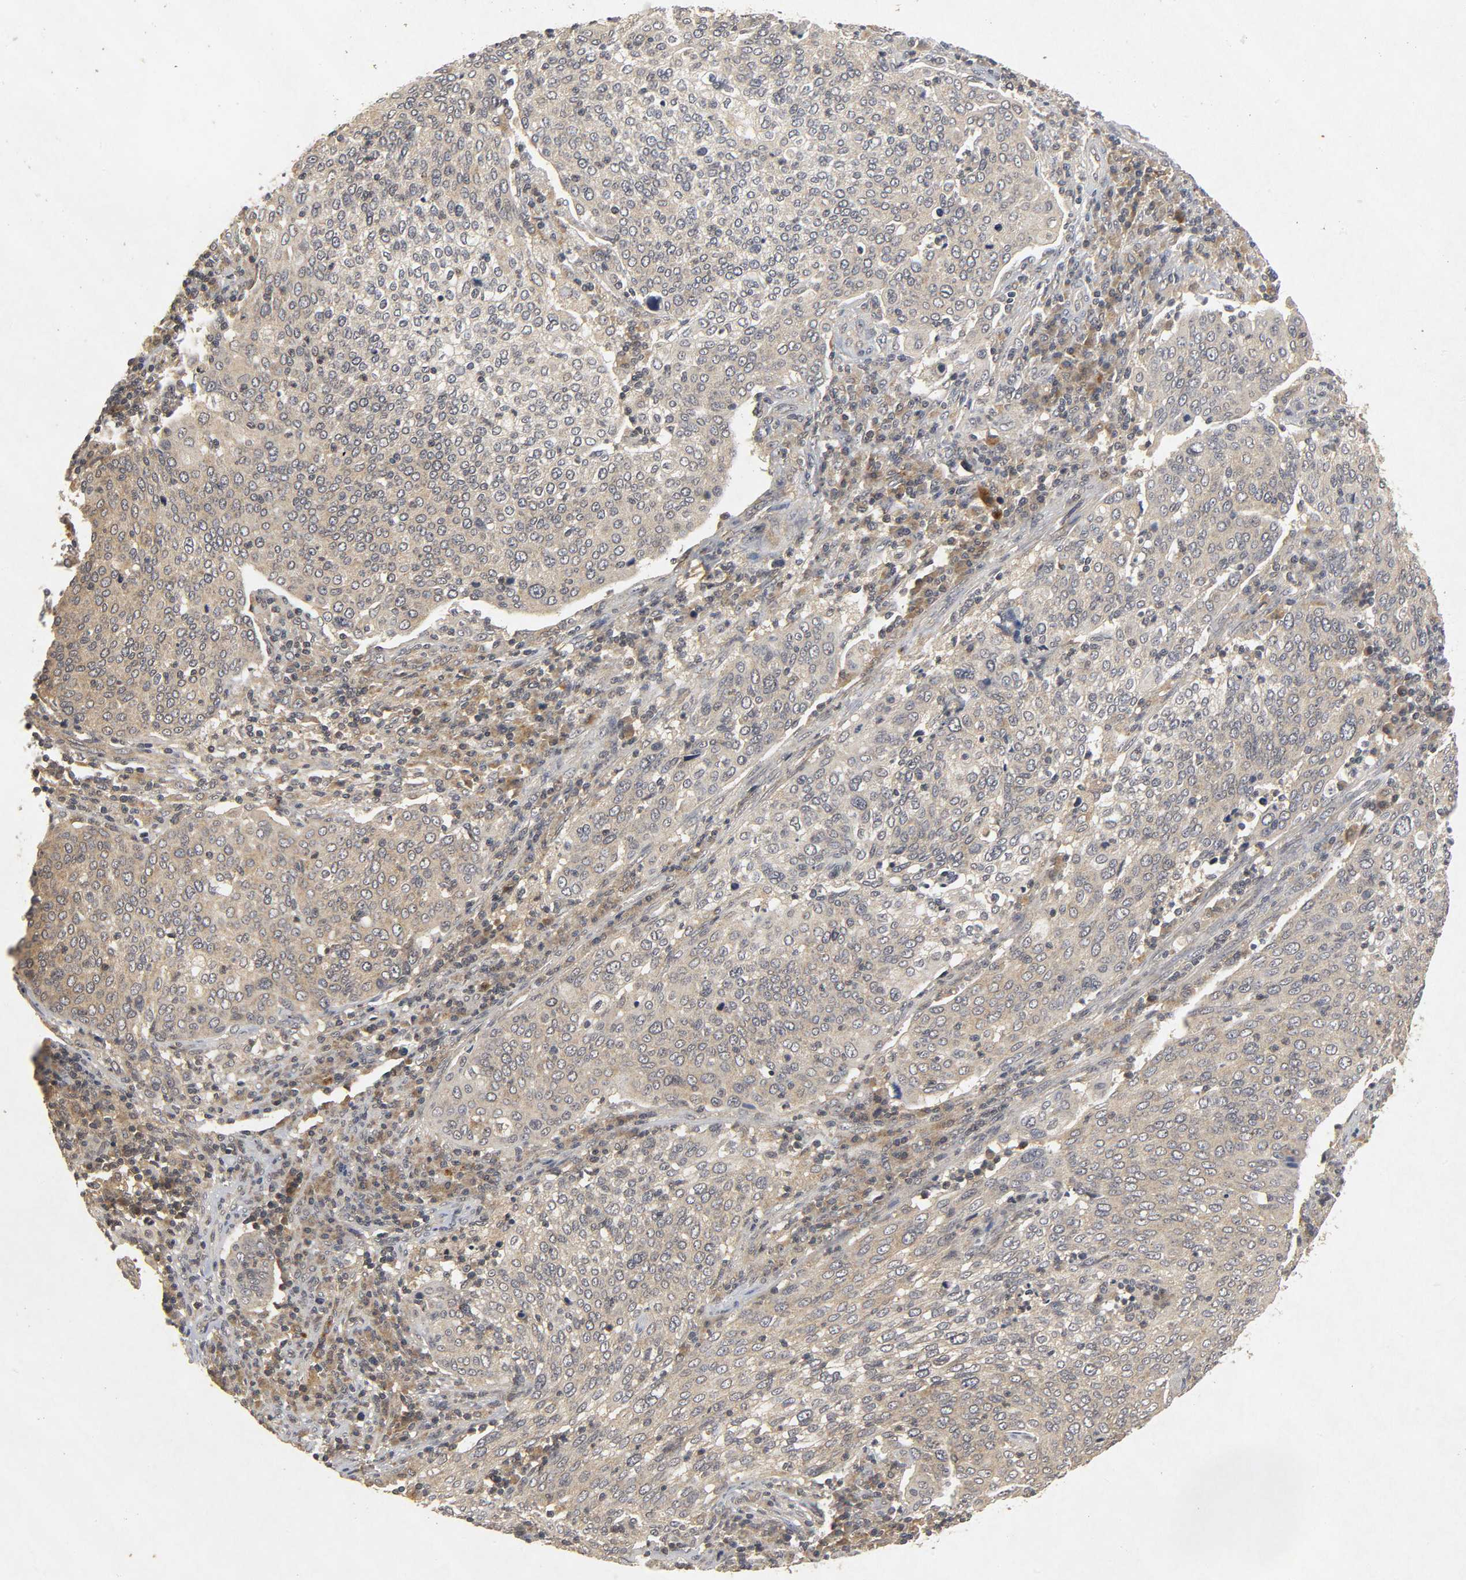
{"staining": {"intensity": "weak", "quantity": "25%-75%", "location": "cytoplasmic/membranous"}, "tissue": "cervical cancer", "cell_type": "Tumor cells", "image_type": "cancer", "snomed": [{"axis": "morphology", "description": "Squamous cell carcinoma, NOS"}, {"axis": "topography", "description": "Cervix"}], "caption": "Immunohistochemical staining of cervical cancer (squamous cell carcinoma) shows low levels of weak cytoplasmic/membranous positivity in about 25%-75% of tumor cells. Using DAB (3,3'-diaminobenzidine) (brown) and hematoxylin (blue) stains, captured at high magnification using brightfield microscopy.", "gene": "TRAF6", "patient": {"sex": "female", "age": 40}}